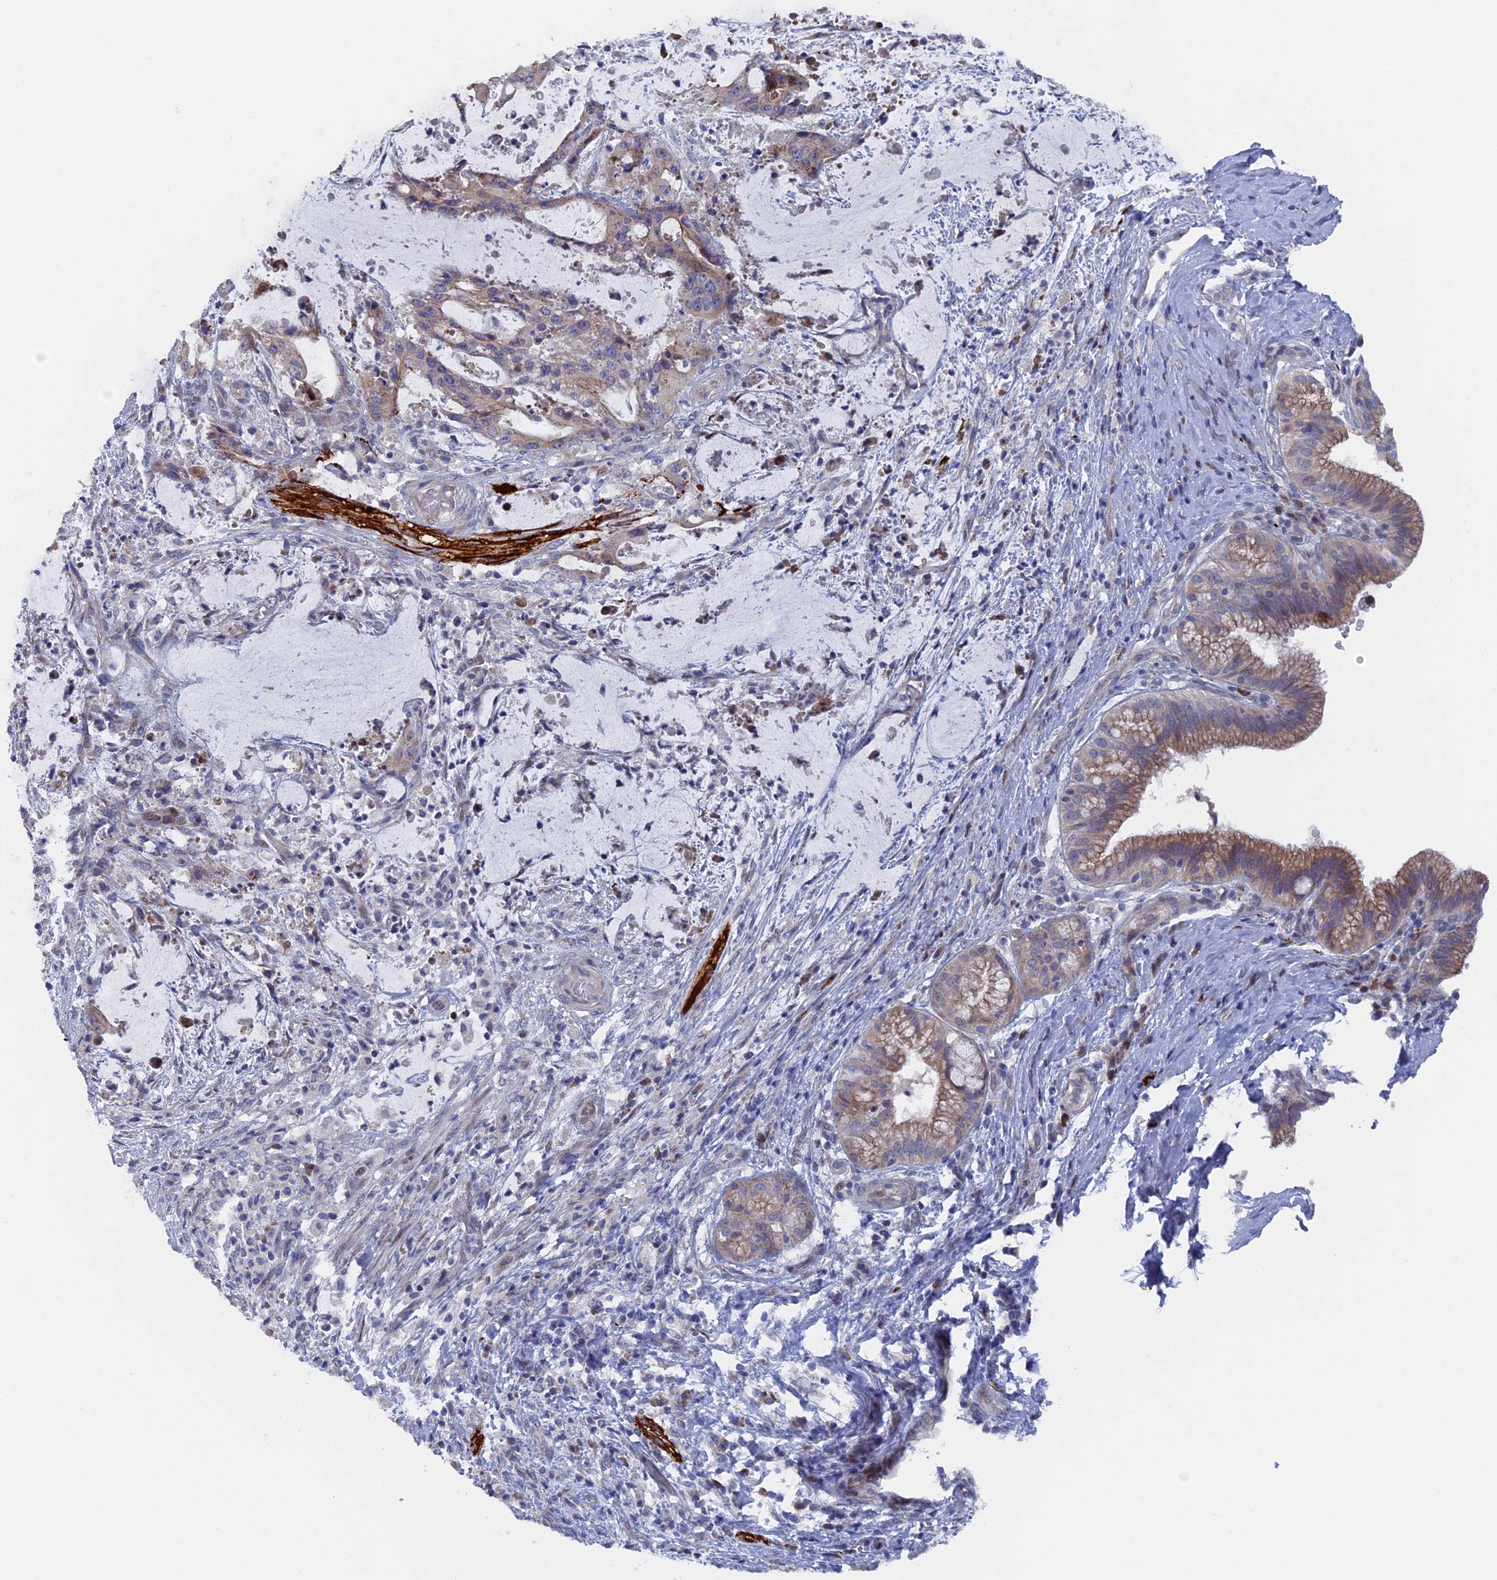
{"staining": {"intensity": "moderate", "quantity": "25%-75%", "location": "cytoplasmic/membranous"}, "tissue": "liver cancer", "cell_type": "Tumor cells", "image_type": "cancer", "snomed": [{"axis": "morphology", "description": "Normal tissue, NOS"}, {"axis": "morphology", "description": "Cholangiocarcinoma"}, {"axis": "topography", "description": "Liver"}, {"axis": "topography", "description": "Peripheral nerve tissue"}], "caption": "This micrograph demonstrates immunohistochemistry staining of human cholangiocarcinoma (liver), with medium moderate cytoplasmic/membranous positivity in approximately 25%-75% of tumor cells.", "gene": "TMEM161A", "patient": {"sex": "female", "age": 73}}